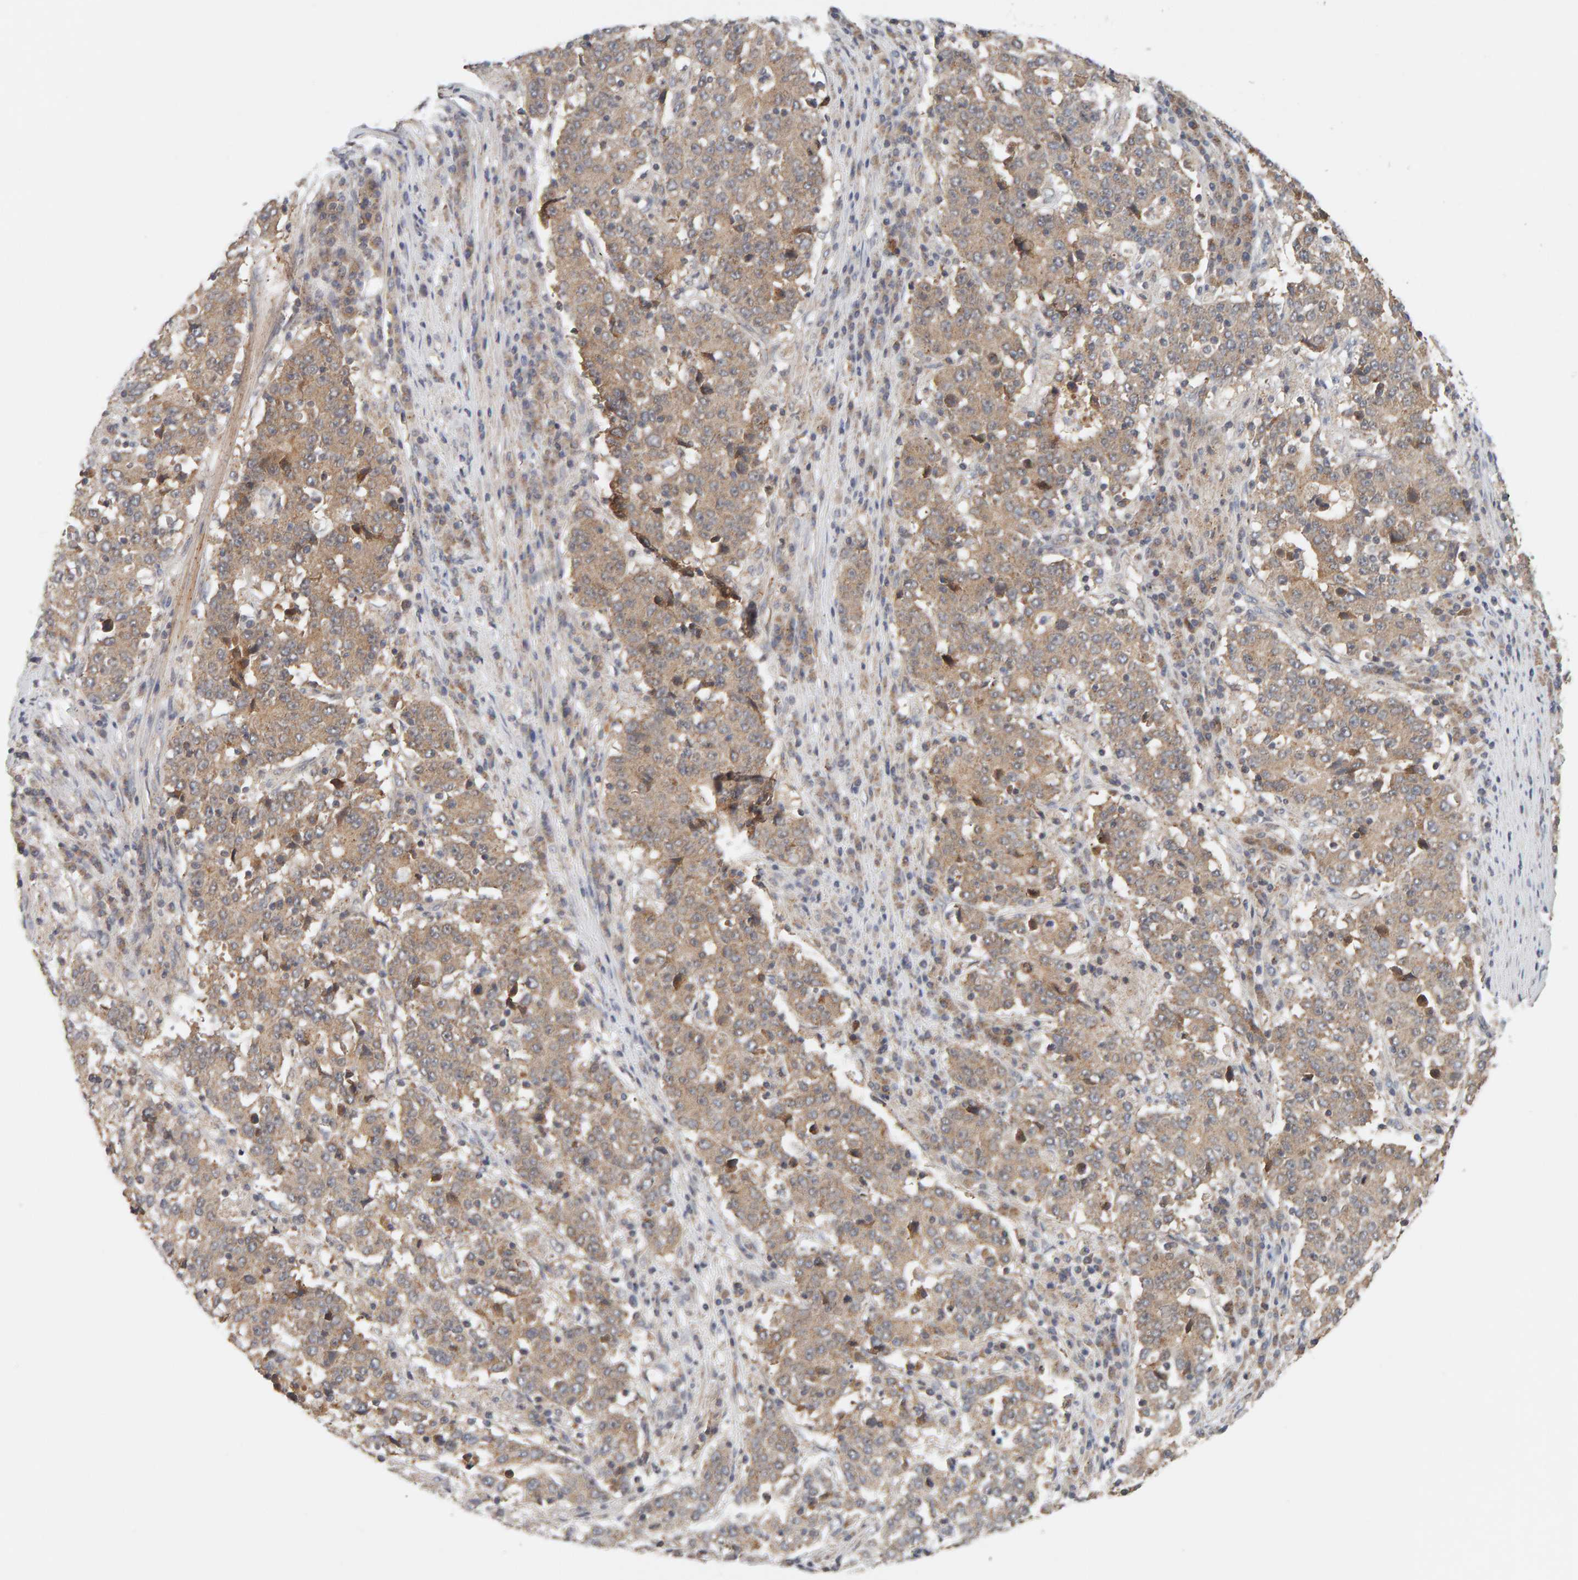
{"staining": {"intensity": "weak", "quantity": ">75%", "location": "cytoplasmic/membranous"}, "tissue": "stomach cancer", "cell_type": "Tumor cells", "image_type": "cancer", "snomed": [{"axis": "morphology", "description": "Adenocarcinoma, NOS"}, {"axis": "topography", "description": "Stomach"}], "caption": "This photomicrograph shows immunohistochemistry (IHC) staining of stomach cancer (adenocarcinoma), with low weak cytoplasmic/membranous expression in about >75% of tumor cells.", "gene": "DNAJC7", "patient": {"sex": "male", "age": 59}}